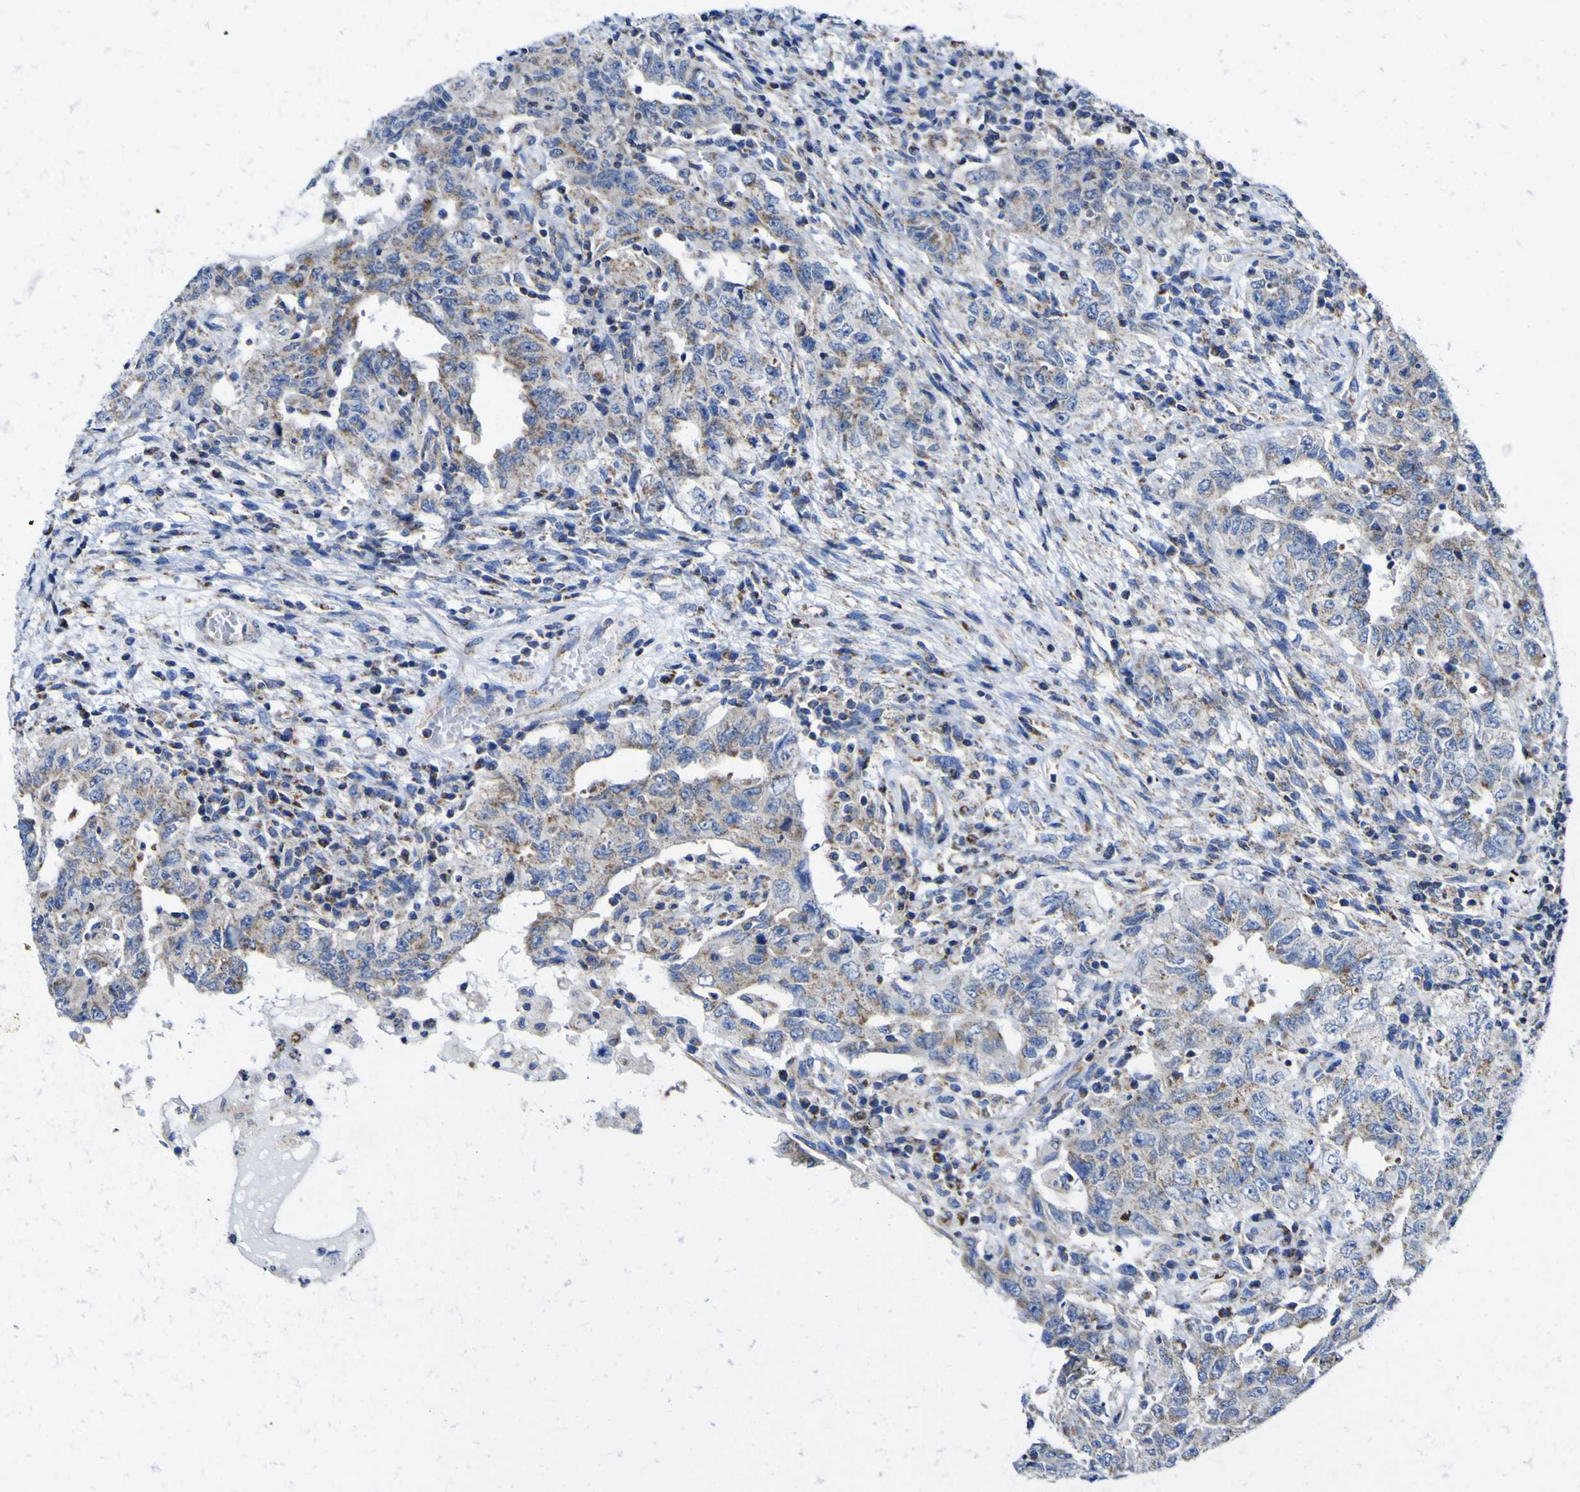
{"staining": {"intensity": "moderate", "quantity": ">75%", "location": "cytoplasmic/membranous"}, "tissue": "testis cancer", "cell_type": "Tumor cells", "image_type": "cancer", "snomed": [{"axis": "morphology", "description": "Carcinoma, Embryonal, NOS"}, {"axis": "topography", "description": "Testis"}], "caption": "Immunohistochemistry of testis cancer reveals medium levels of moderate cytoplasmic/membranous expression in about >75% of tumor cells.", "gene": "CCDC90B", "patient": {"sex": "male", "age": 26}}